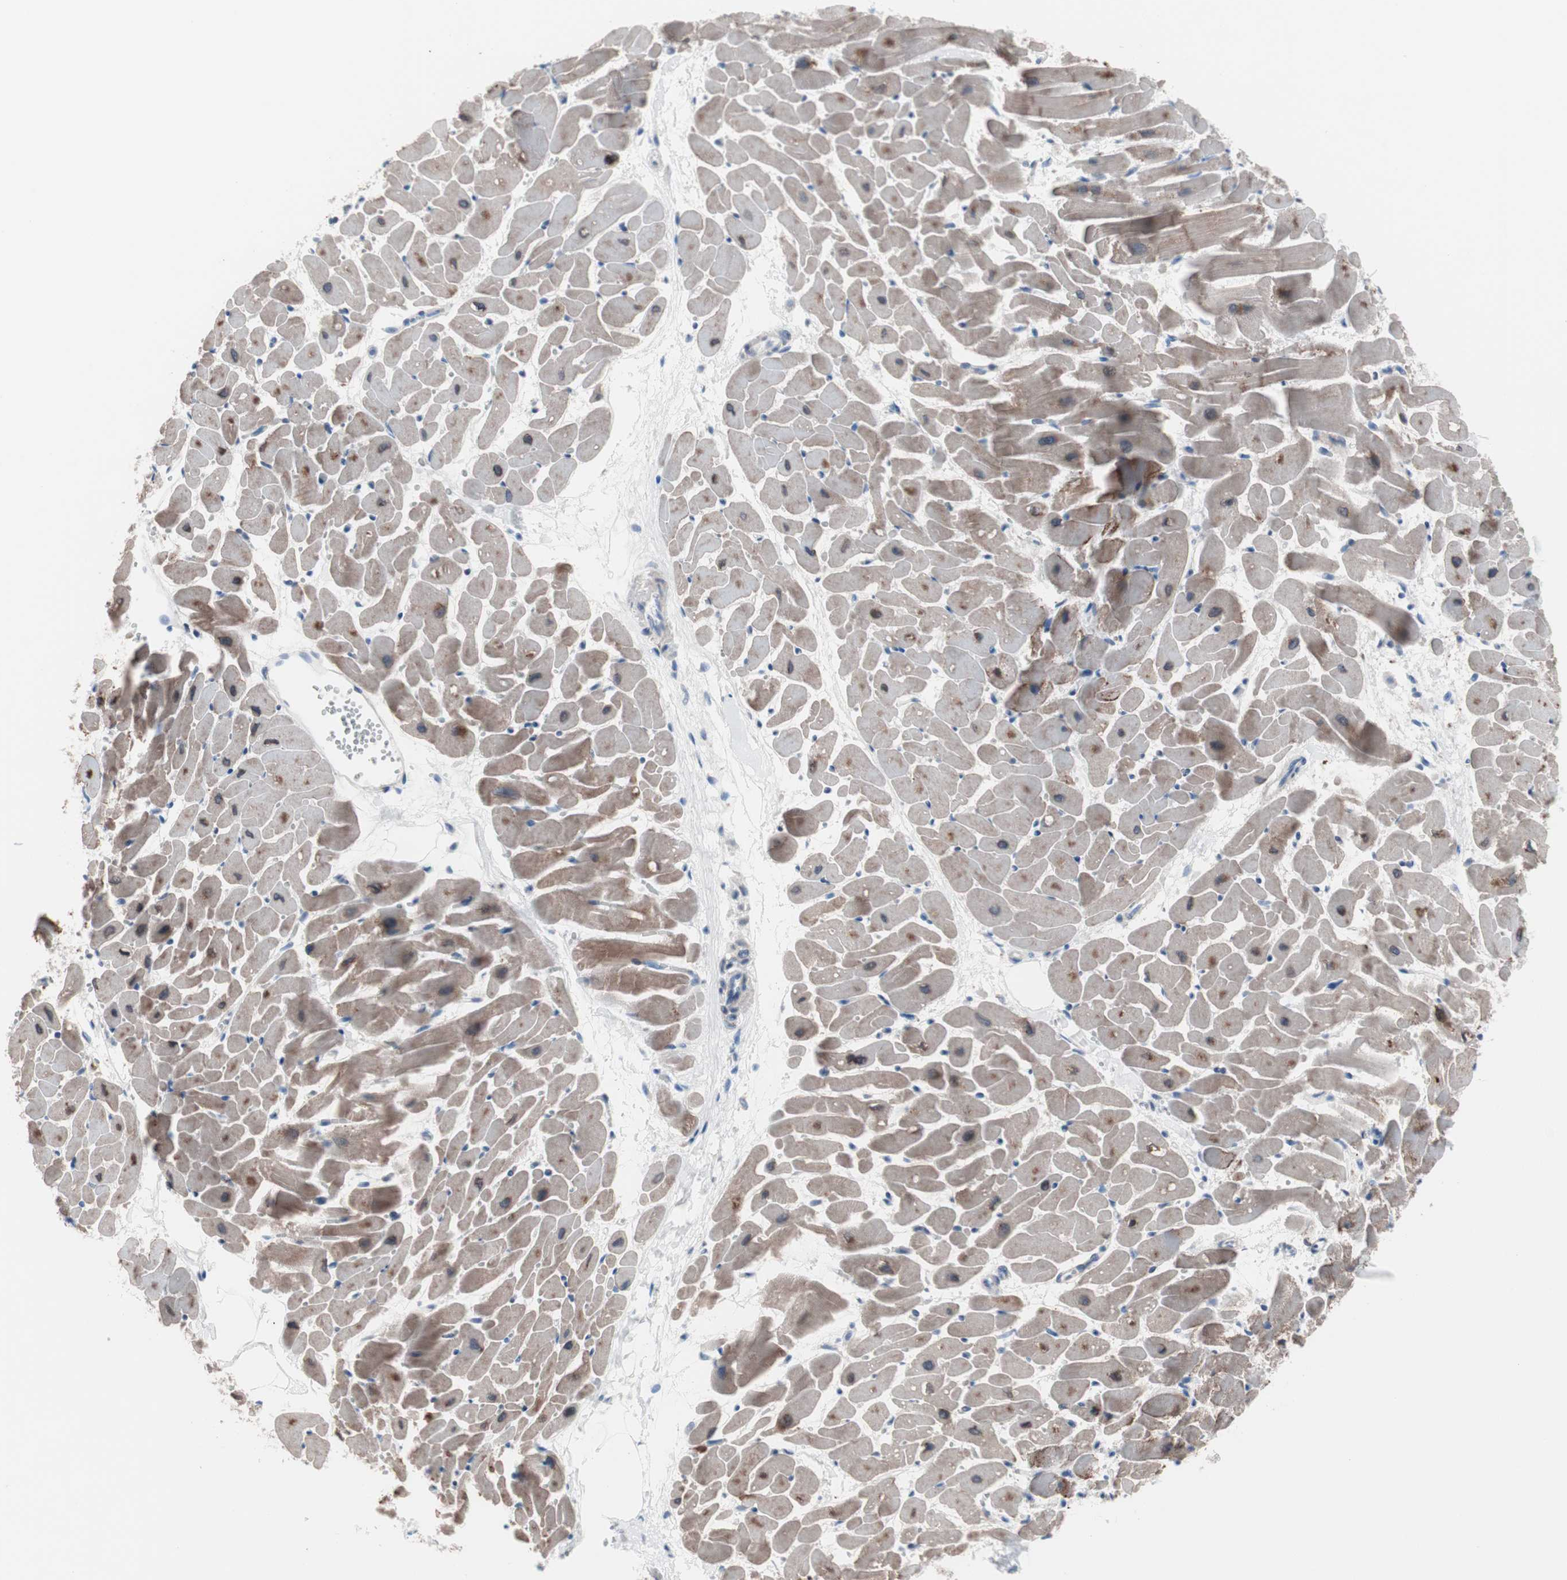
{"staining": {"intensity": "moderate", "quantity": "25%-75%", "location": "cytoplasmic/membranous,nuclear"}, "tissue": "heart muscle", "cell_type": "Cardiomyocytes", "image_type": "normal", "snomed": [{"axis": "morphology", "description": "Normal tissue, NOS"}, {"axis": "topography", "description": "Heart"}], "caption": "Approximately 25%-75% of cardiomyocytes in unremarkable heart muscle display moderate cytoplasmic/membranous,nuclear protein staining as visualized by brown immunohistochemical staining.", "gene": "ULBP1", "patient": {"sex": "female", "age": 19}}